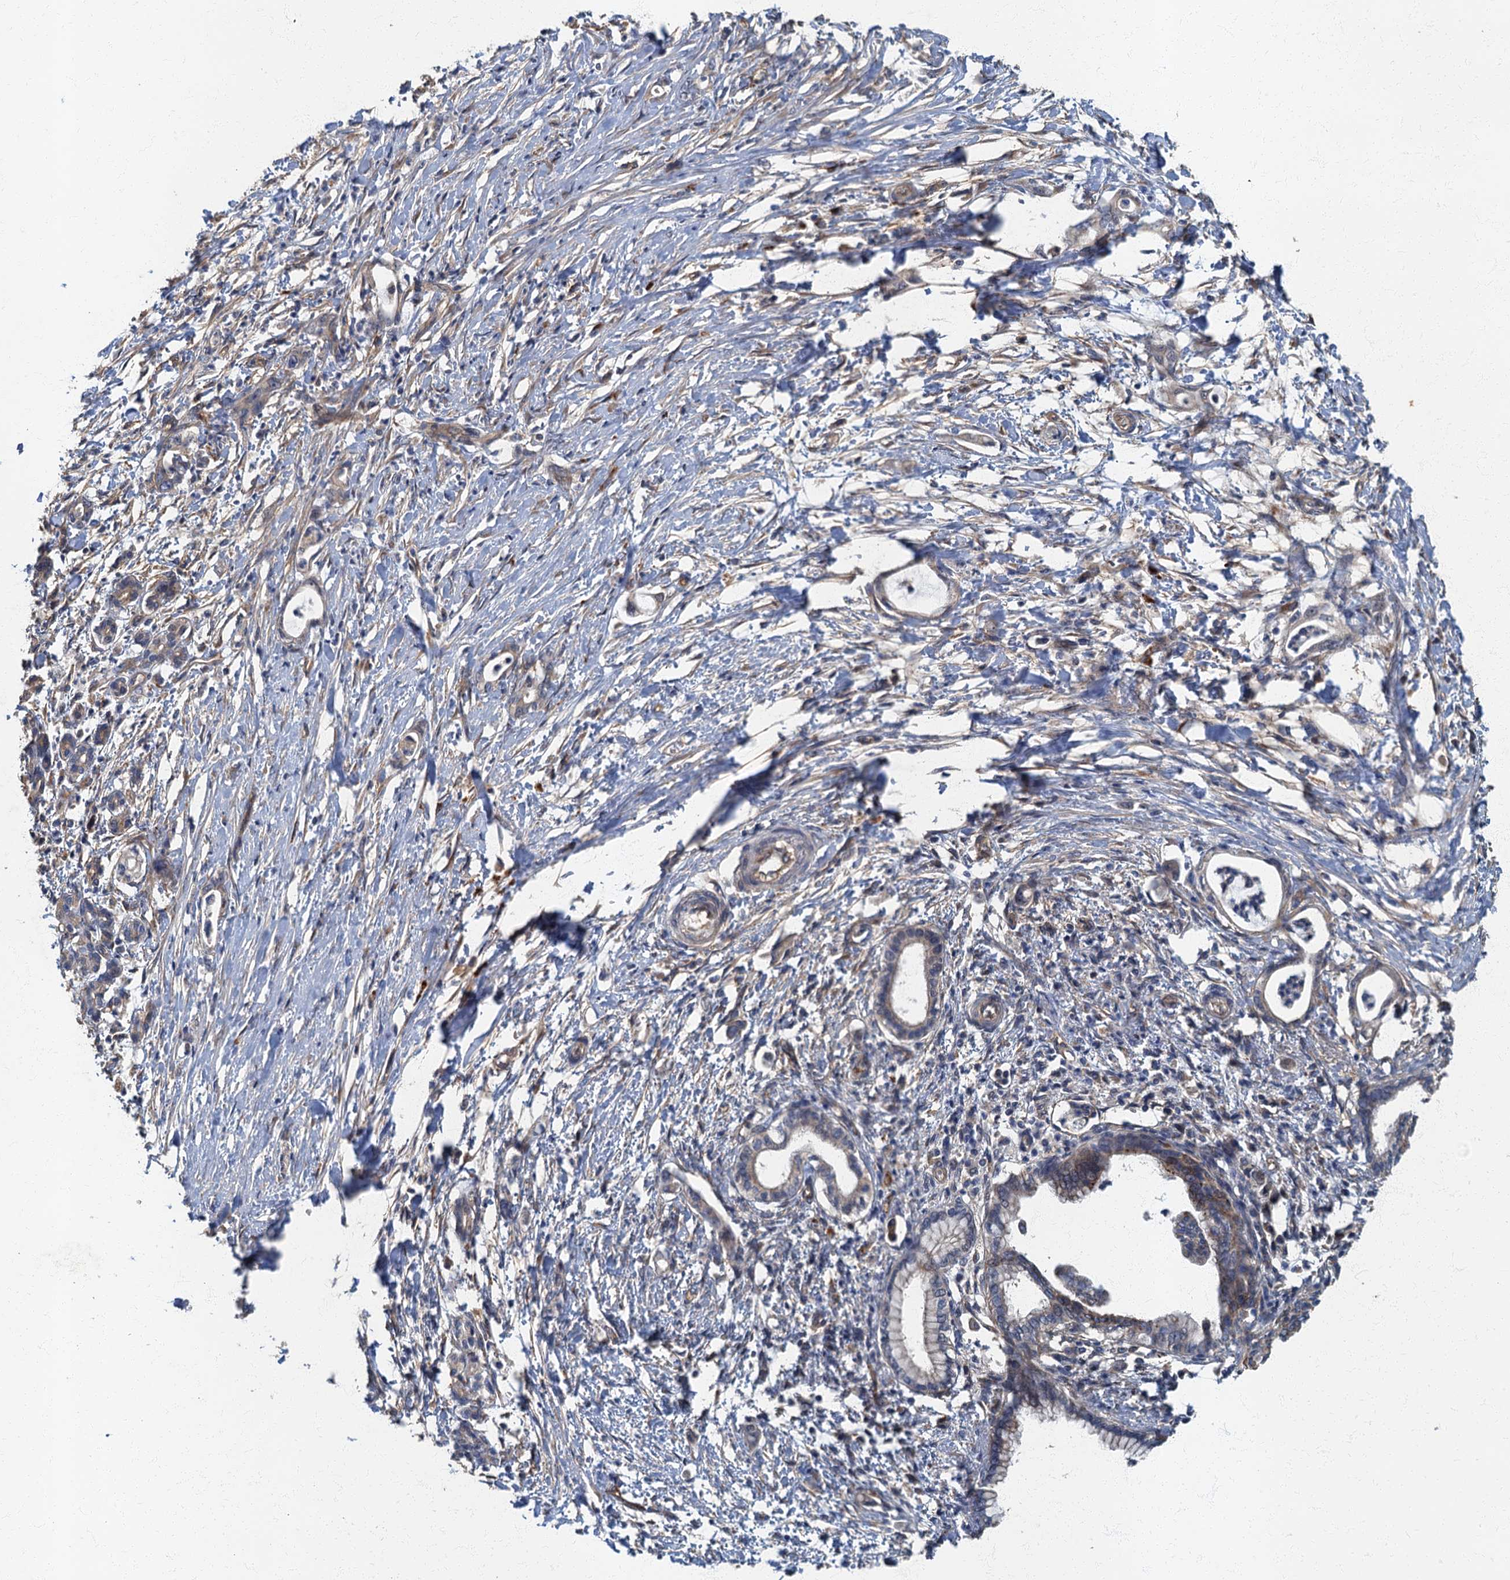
{"staining": {"intensity": "weak", "quantity": "<25%", "location": "cytoplasmic/membranous"}, "tissue": "pancreatic cancer", "cell_type": "Tumor cells", "image_type": "cancer", "snomed": [{"axis": "morphology", "description": "Adenocarcinoma, NOS"}, {"axis": "topography", "description": "Pancreas"}], "caption": "Immunohistochemical staining of human pancreatic adenocarcinoma shows no significant positivity in tumor cells.", "gene": "ARL11", "patient": {"sex": "female", "age": 55}}